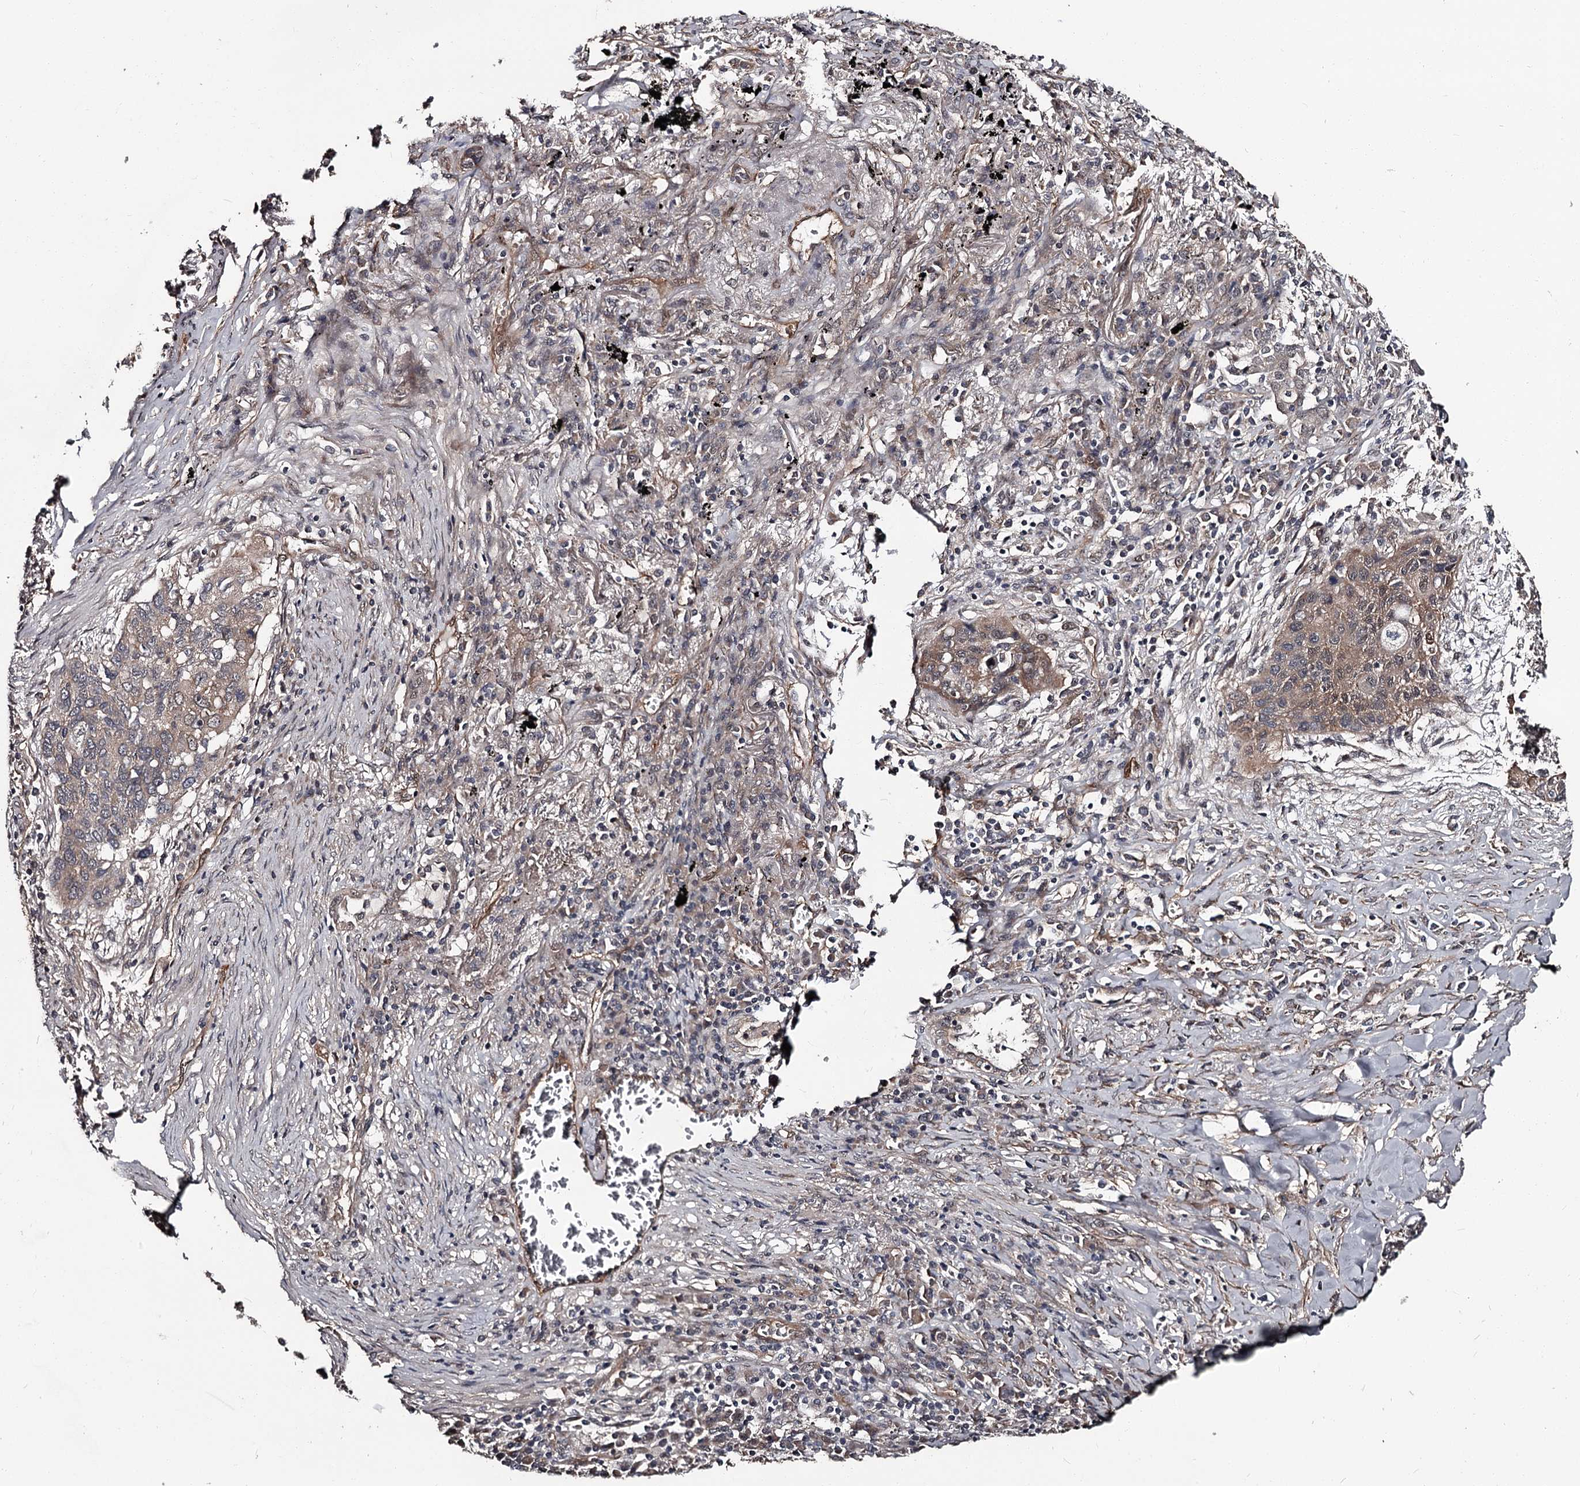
{"staining": {"intensity": "weak", "quantity": "25%-75%", "location": "cytoplasmic/membranous"}, "tissue": "lung cancer", "cell_type": "Tumor cells", "image_type": "cancer", "snomed": [{"axis": "morphology", "description": "Squamous cell carcinoma, NOS"}, {"axis": "topography", "description": "Lung"}], "caption": "DAB (3,3'-diaminobenzidine) immunohistochemical staining of lung cancer (squamous cell carcinoma) shows weak cytoplasmic/membranous protein positivity in about 25%-75% of tumor cells.", "gene": "CDC42EP2", "patient": {"sex": "female", "age": 63}}